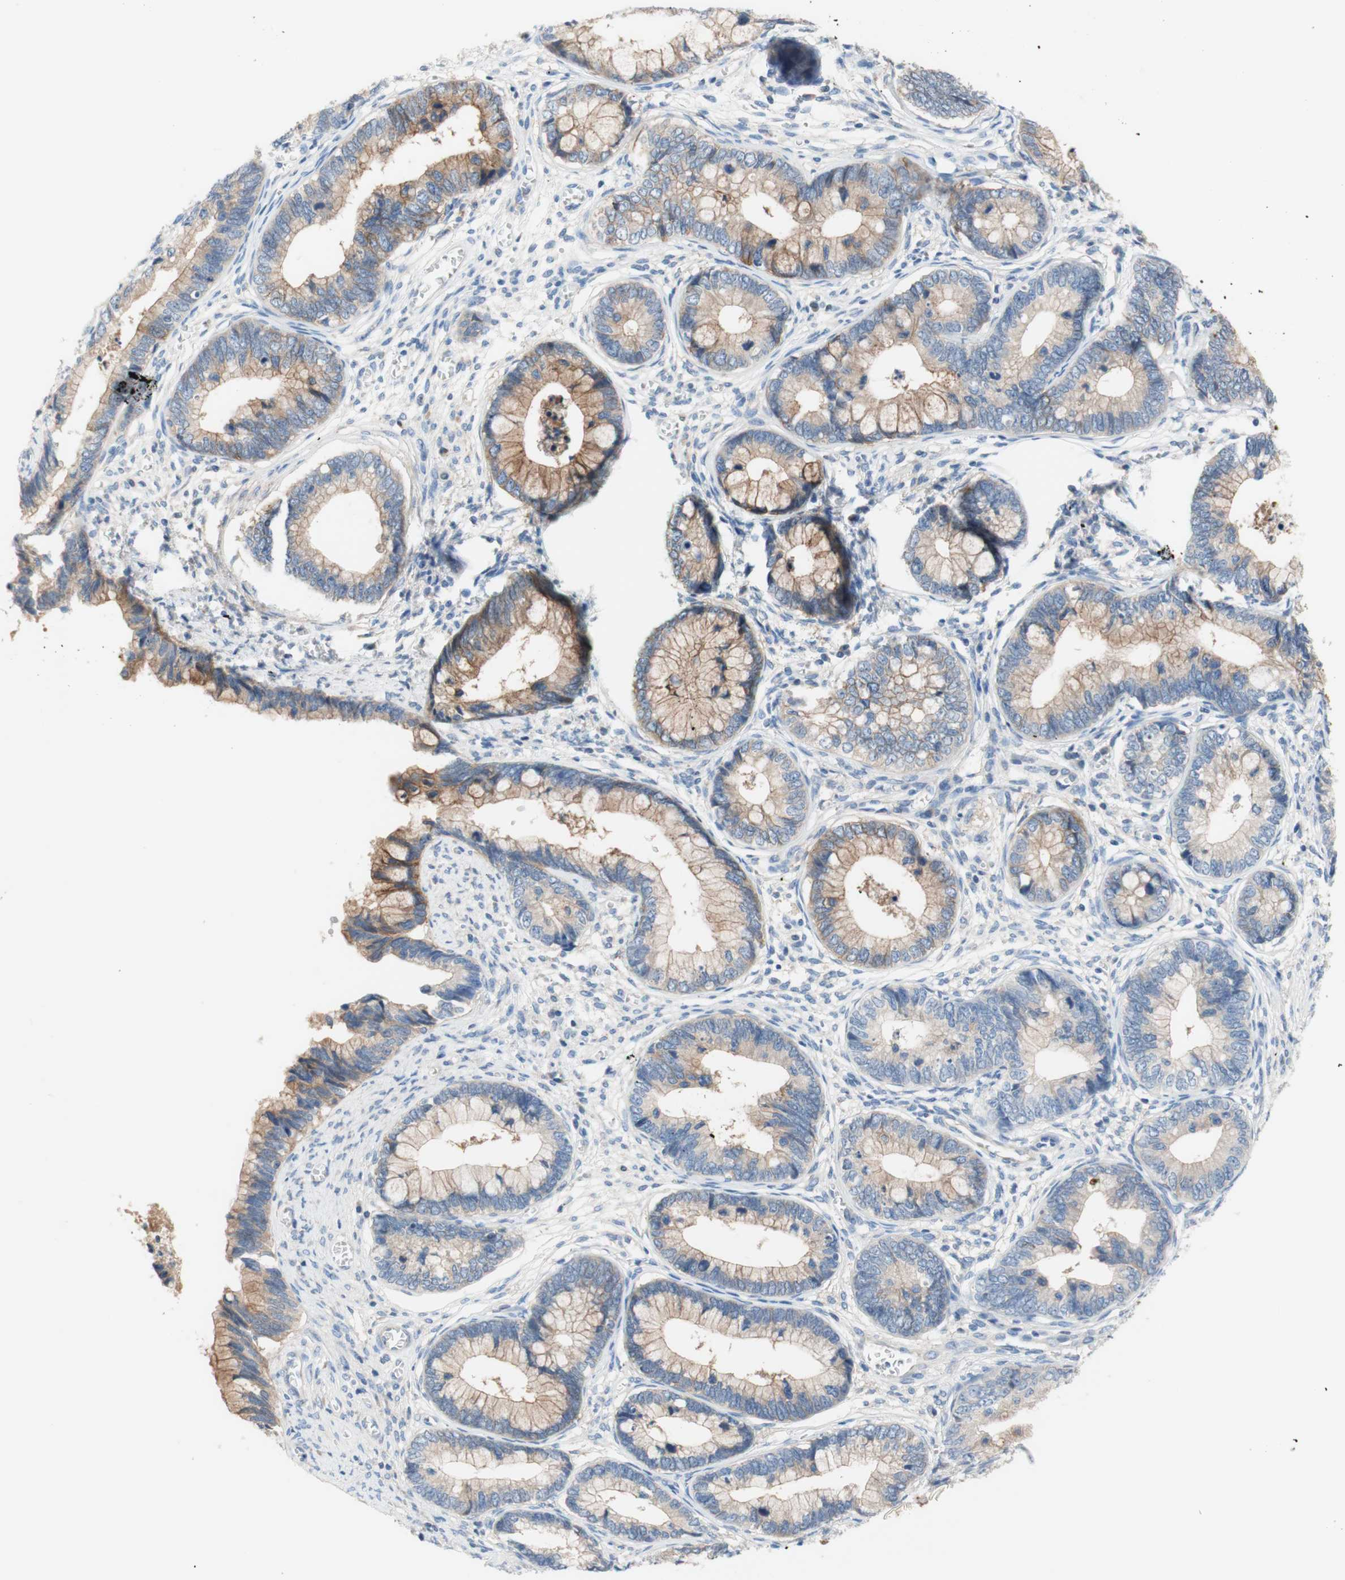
{"staining": {"intensity": "moderate", "quantity": "25%-75%", "location": "cytoplasmic/membranous"}, "tissue": "cervical cancer", "cell_type": "Tumor cells", "image_type": "cancer", "snomed": [{"axis": "morphology", "description": "Adenocarcinoma, NOS"}, {"axis": "topography", "description": "Cervix"}], "caption": "IHC histopathology image of adenocarcinoma (cervical) stained for a protein (brown), which displays medium levels of moderate cytoplasmic/membranous staining in approximately 25%-75% of tumor cells.", "gene": "F3", "patient": {"sex": "female", "age": 44}}